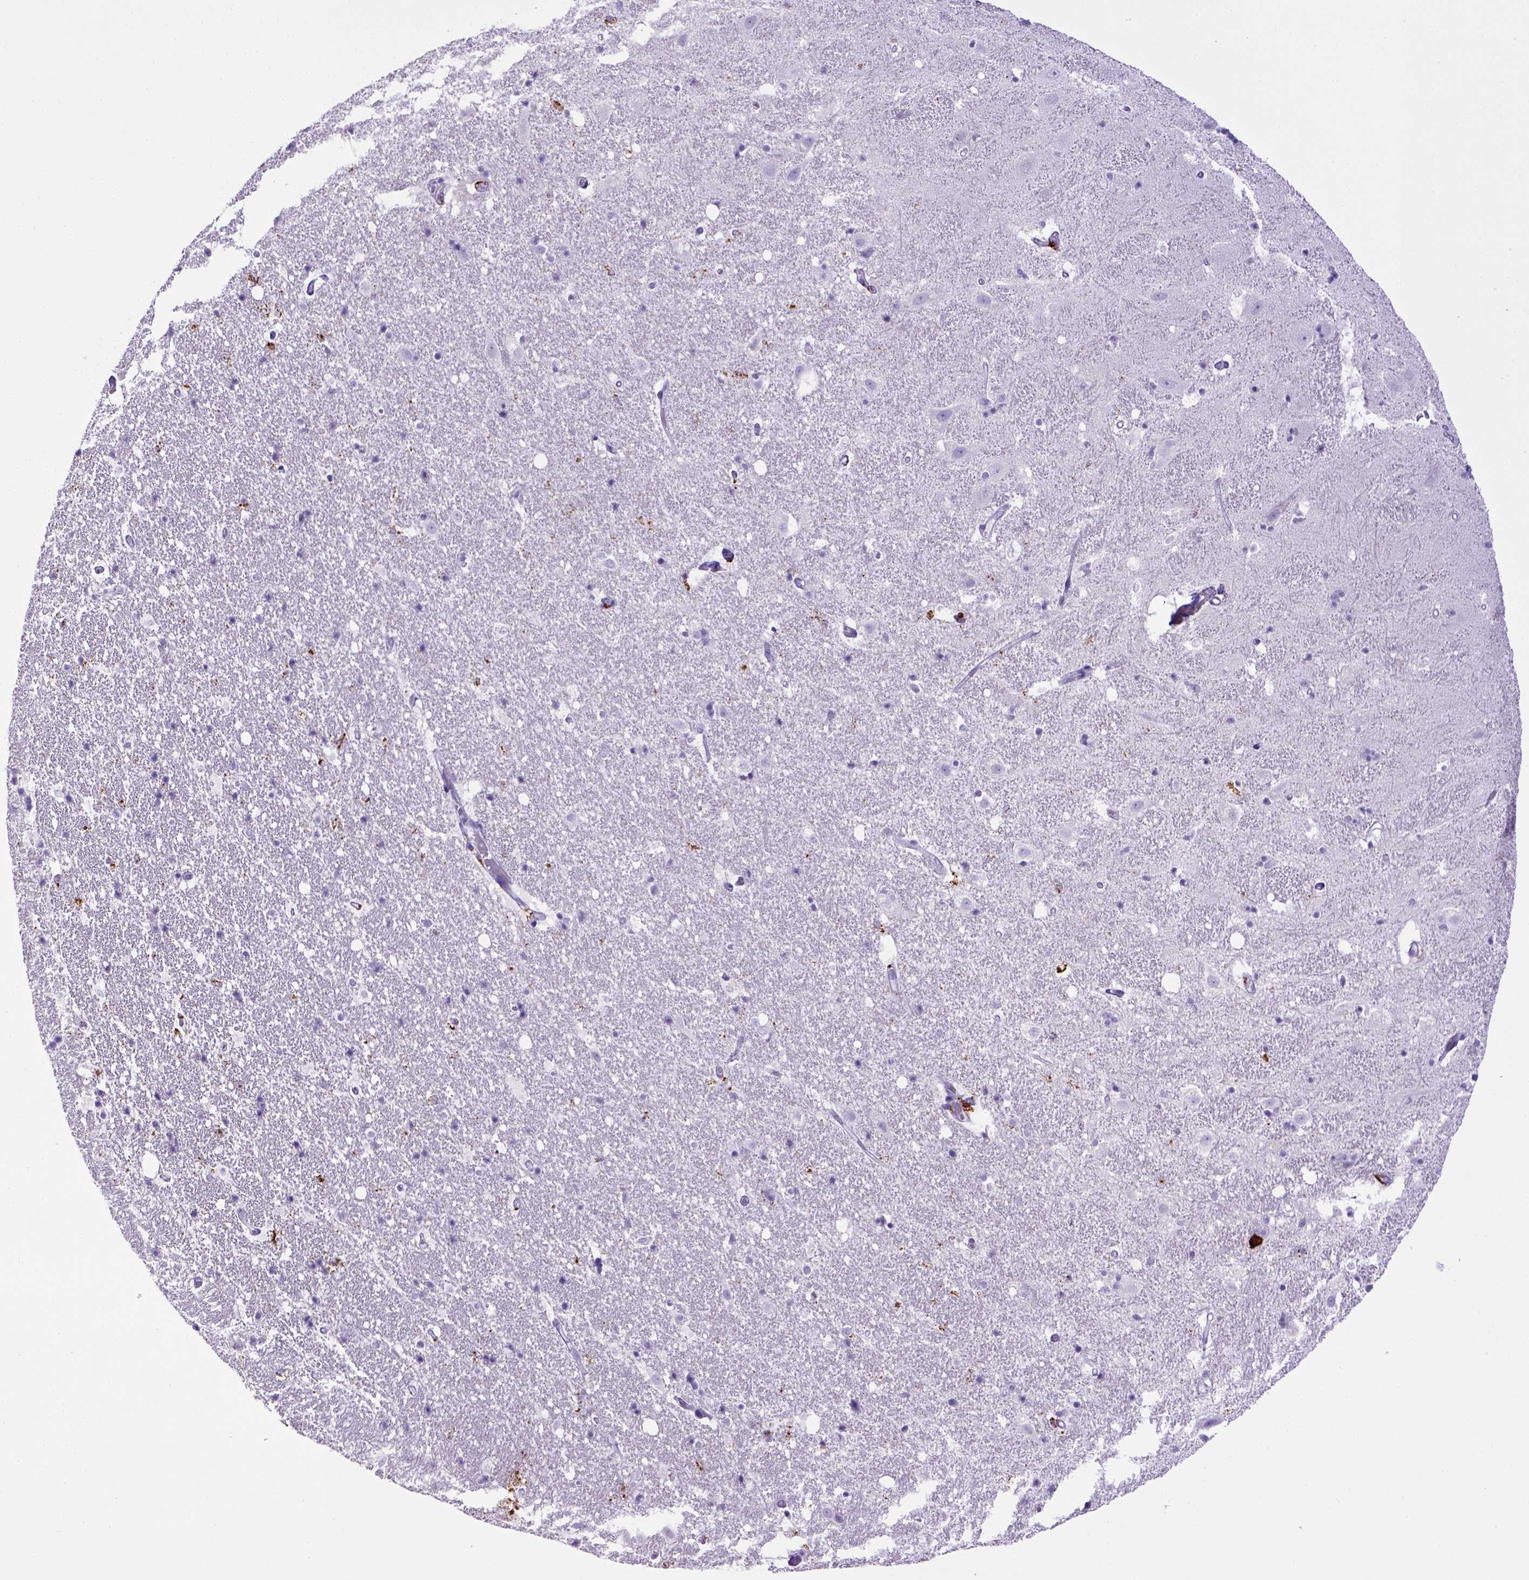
{"staining": {"intensity": "negative", "quantity": "none", "location": "none"}, "tissue": "hippocampus", "cell_type": "Glial cells", "image_type": "normal", "snomed": [{"axis": "morphology", "description": "Normal tissue, NOS"}, {"axis": "topography", "description": "Hippocampus"}], "caption": "High power microscopy photomicrograph of an immunohistochemistry (IHC) histopathology image of benign hippocampus, revealing no significant expression in glial cells.", "gene": "CD68", "patient": {"sex": "male", "age": 49}}